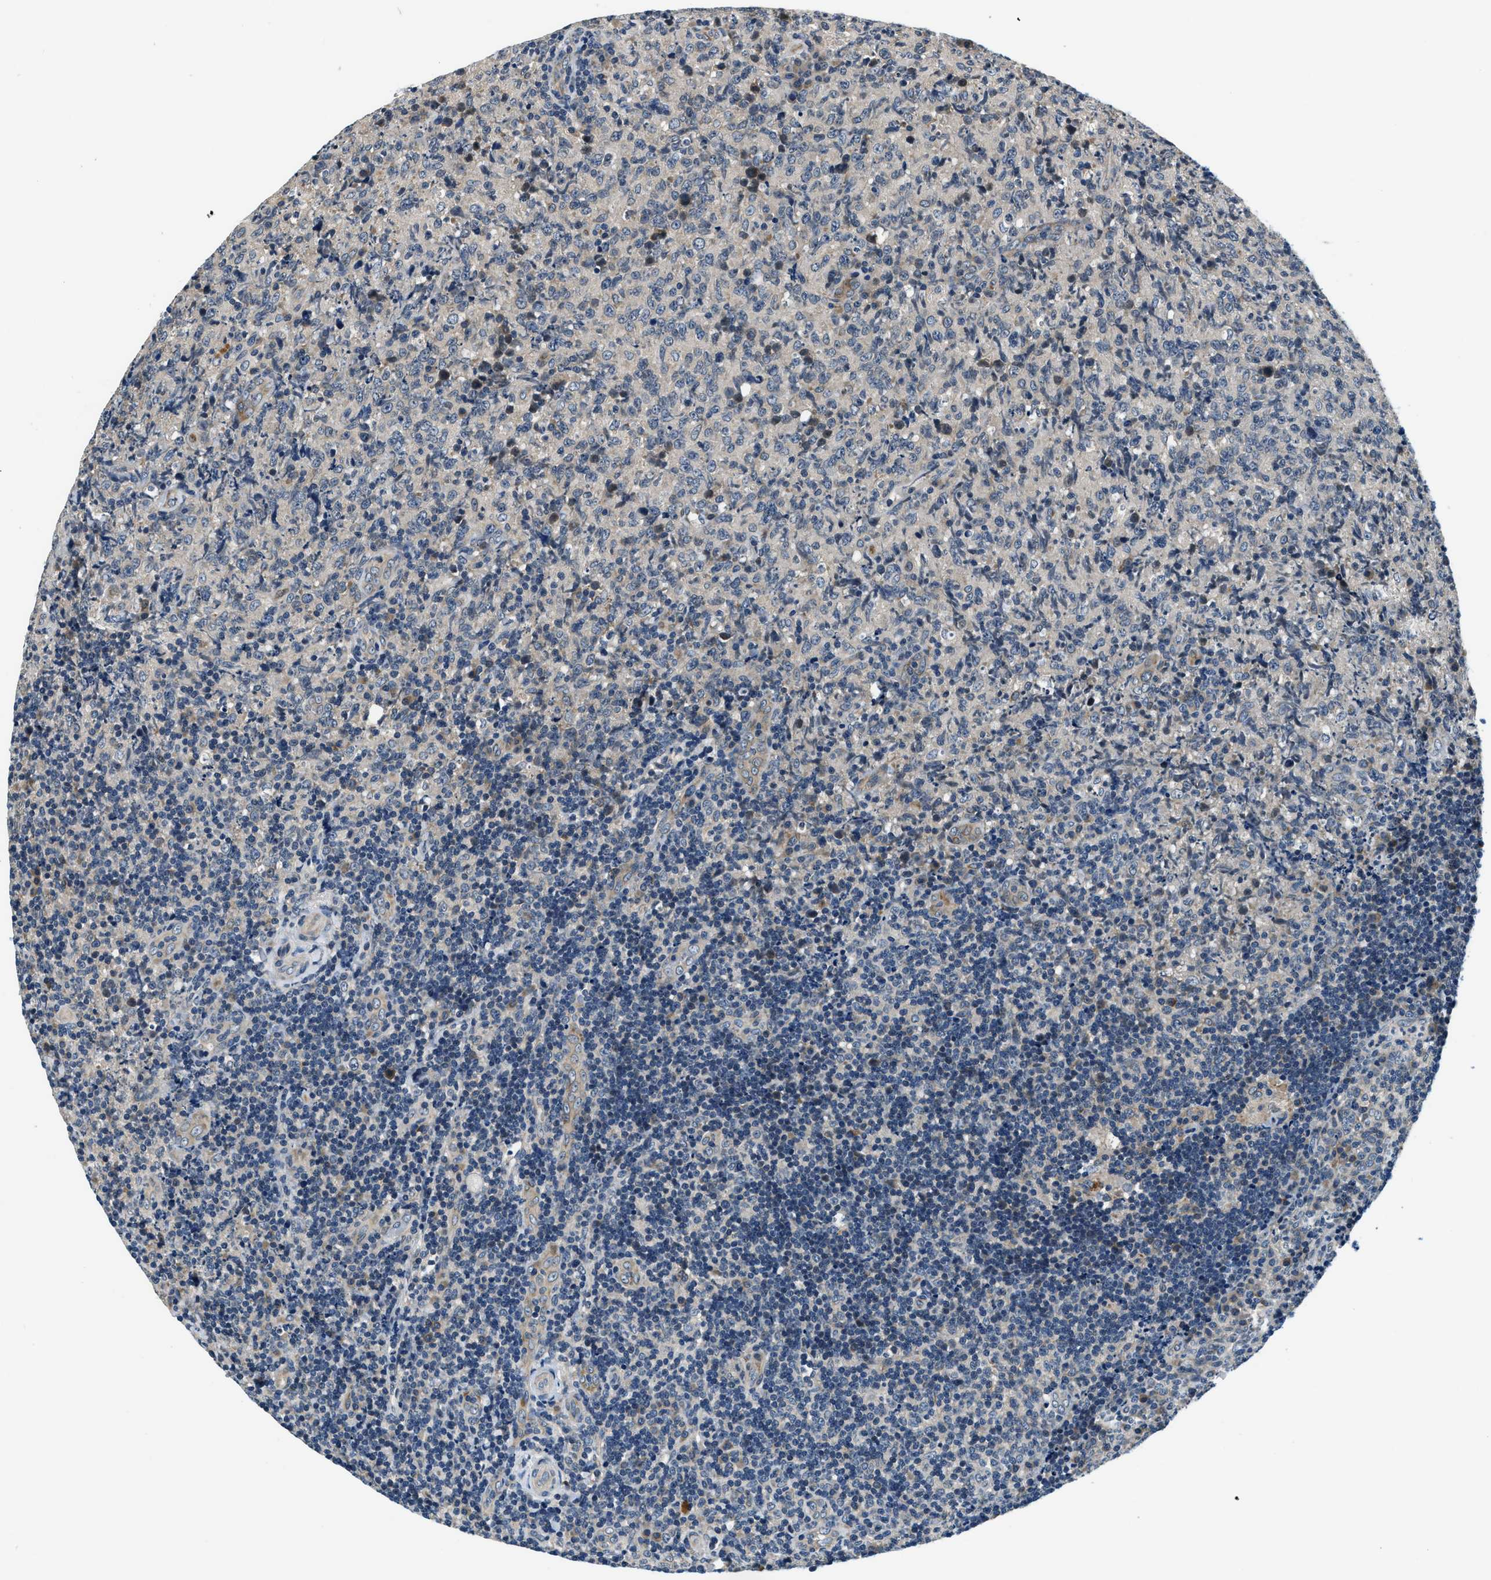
{"staining": {"intensity": "negative", "quantity": "none", "location": "none"}, "tissue": "lymphoma", "cell_type": "Tumor cells", "image_type": "cancer", "snomed": [{"axis": "morphology", "description": "Malignant lymphoma, non-Hodgkin's type, High grade"}, {"axis": "topography", "description": "Tonsil"}], "caption": "The micrograph demonstrates no staining of tumor cells in lymphoma. (Brightfield microscopy of DAB immunohistochemistry (IHC) at high magnification).", "gene": "YAE1", "patient": {"sex": "female", "age": 36}}